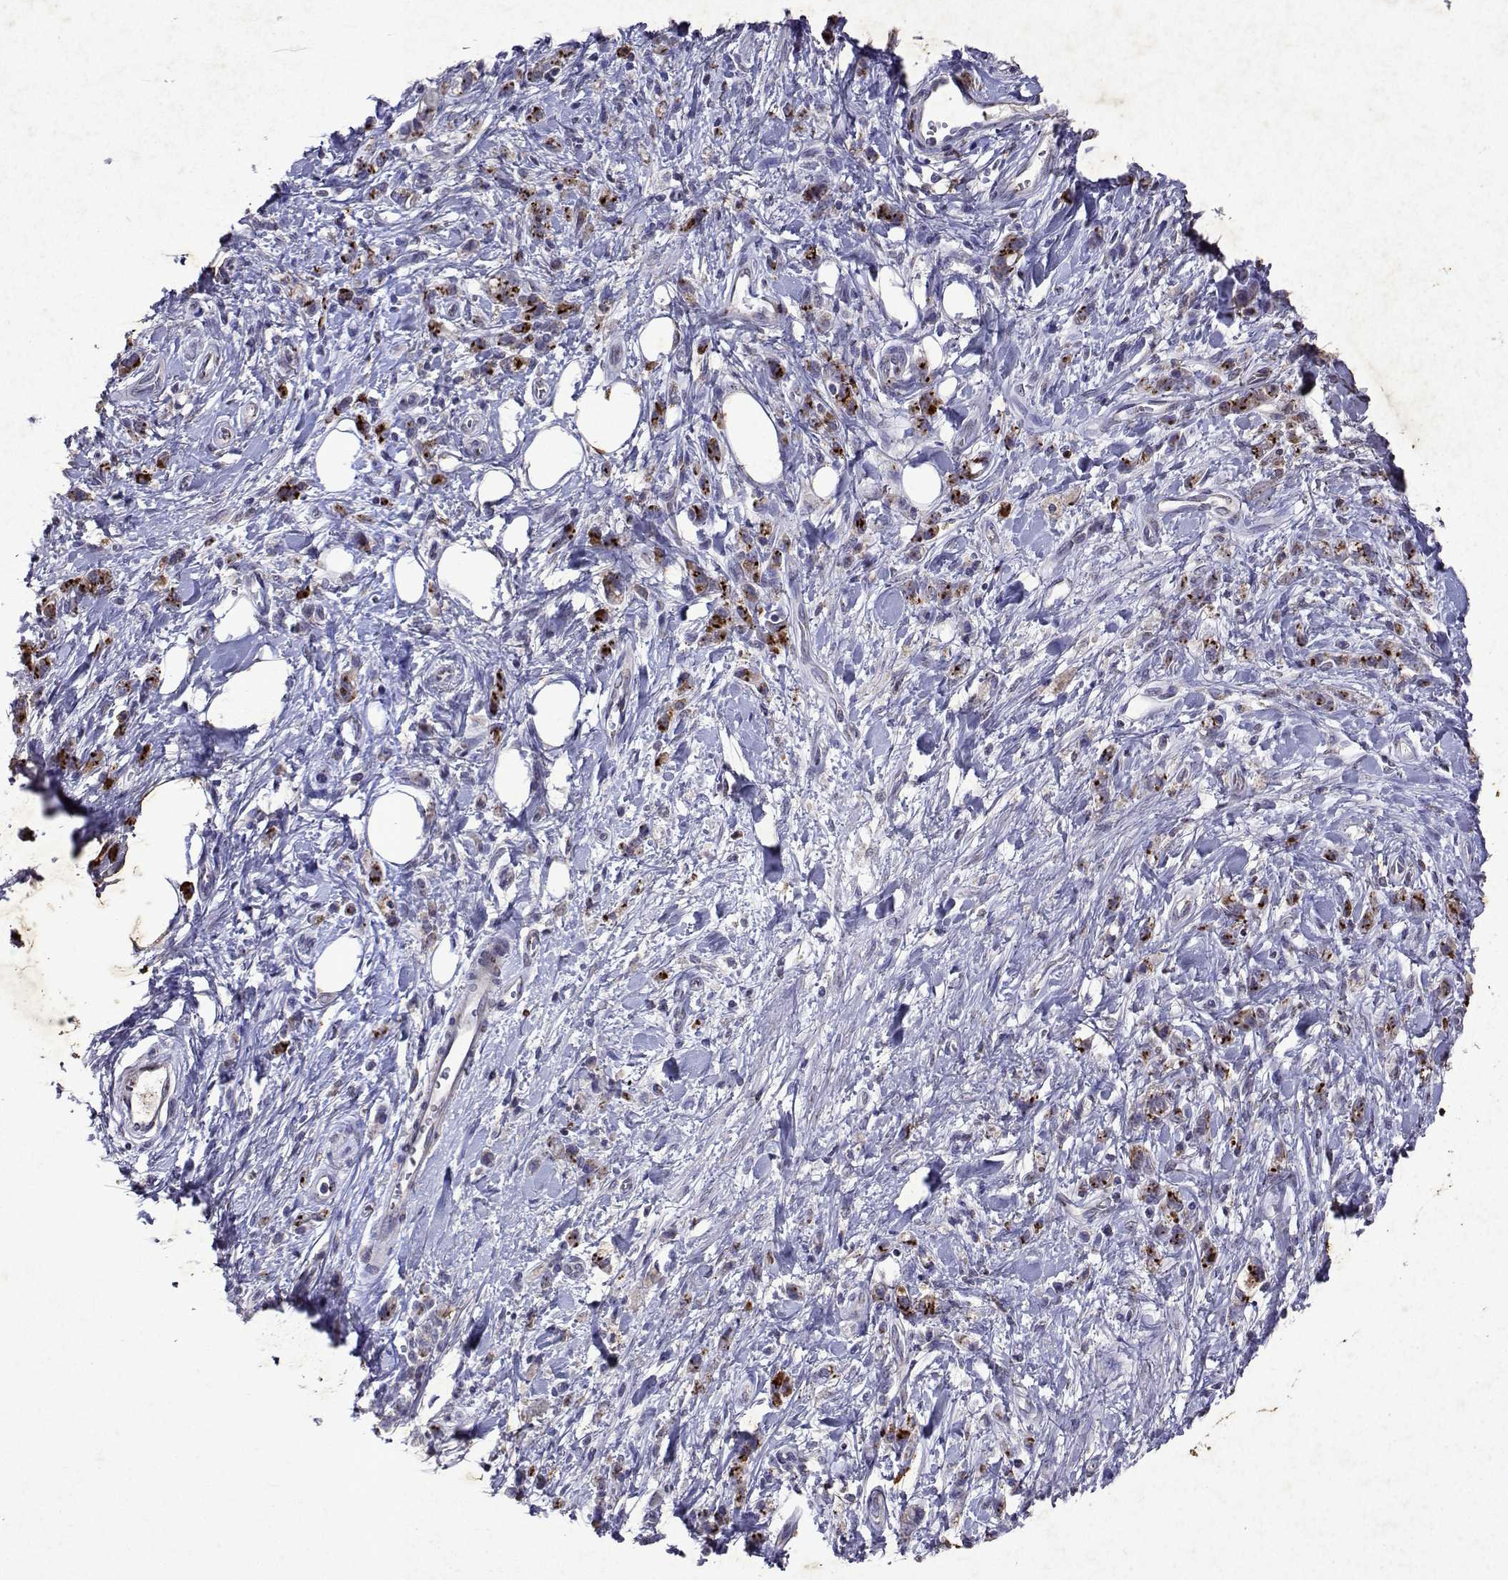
{"staining": {"intensity": "strong", "quantity": "25%-75%", "location": "cytoplasmic/membranous"}, "tissue": "stomach cancer", "cell_type": "Tumor cells", "image_type": "cancer", "snomed": [{"axis": "morphology", "description": "Adenocarcinoma, NOS"}, {"axis": "topography", "description": "Stomach"}], "caption": "The immunohistochemical stain labels strong cytoplasmic/membranous positivity in tumor cells of stomach cancer tissue.", "gene": "DUSP28", "patient": {"sex": "male", "age": 77}}